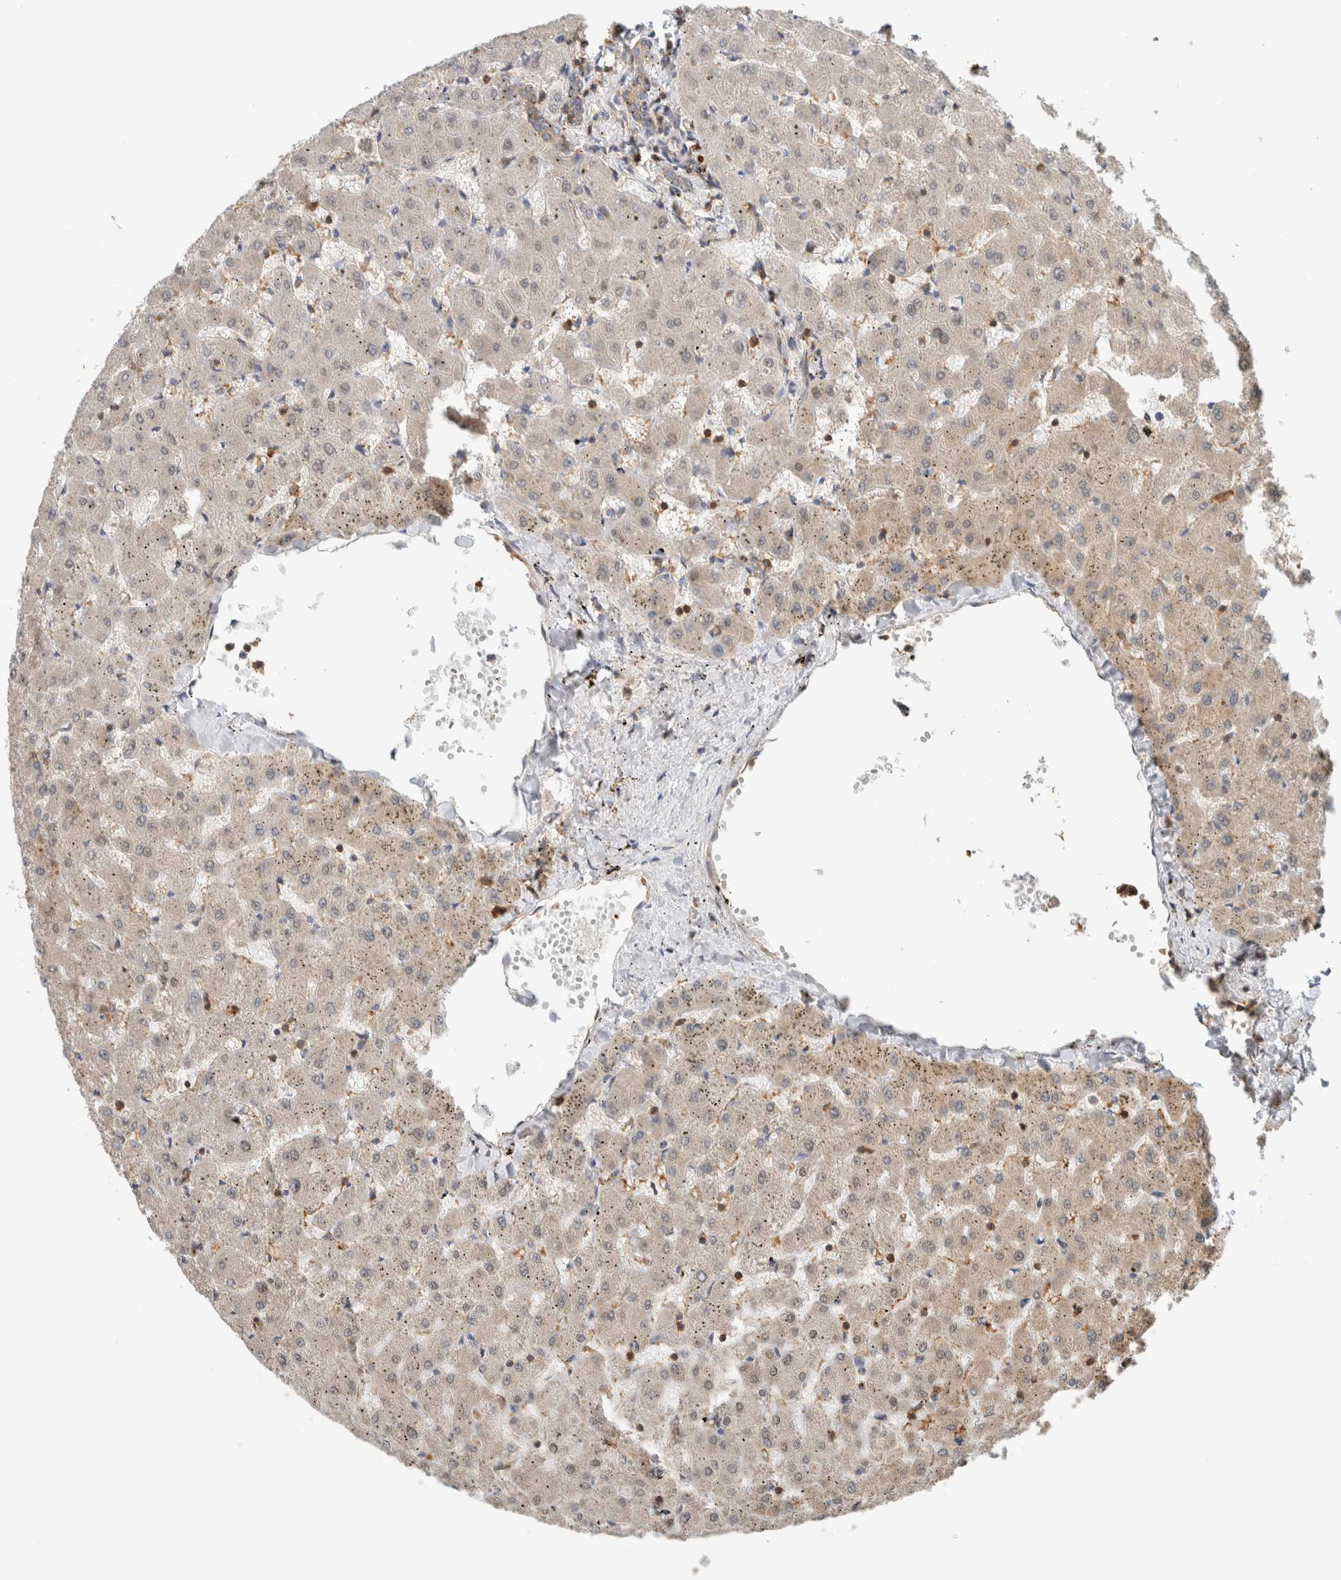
{"staining": {"intensity": "weak", "quantity": "<25%", "location": "cytoplasmic/membranous"}, "tissue": "liver", "cell_type": "Cholangiocytes", "image_type": "normal", "snomed": [{"axis": "morphology", "description": "Normal tissue, NOS"}, {"axis": "topography", "description": "Liver"}], "caption": "Image shows no protein expression in cholangiocytes of unremarkable liver.", "gene": "PFDN4", "patient": {"sex": "female", "age": 63}}